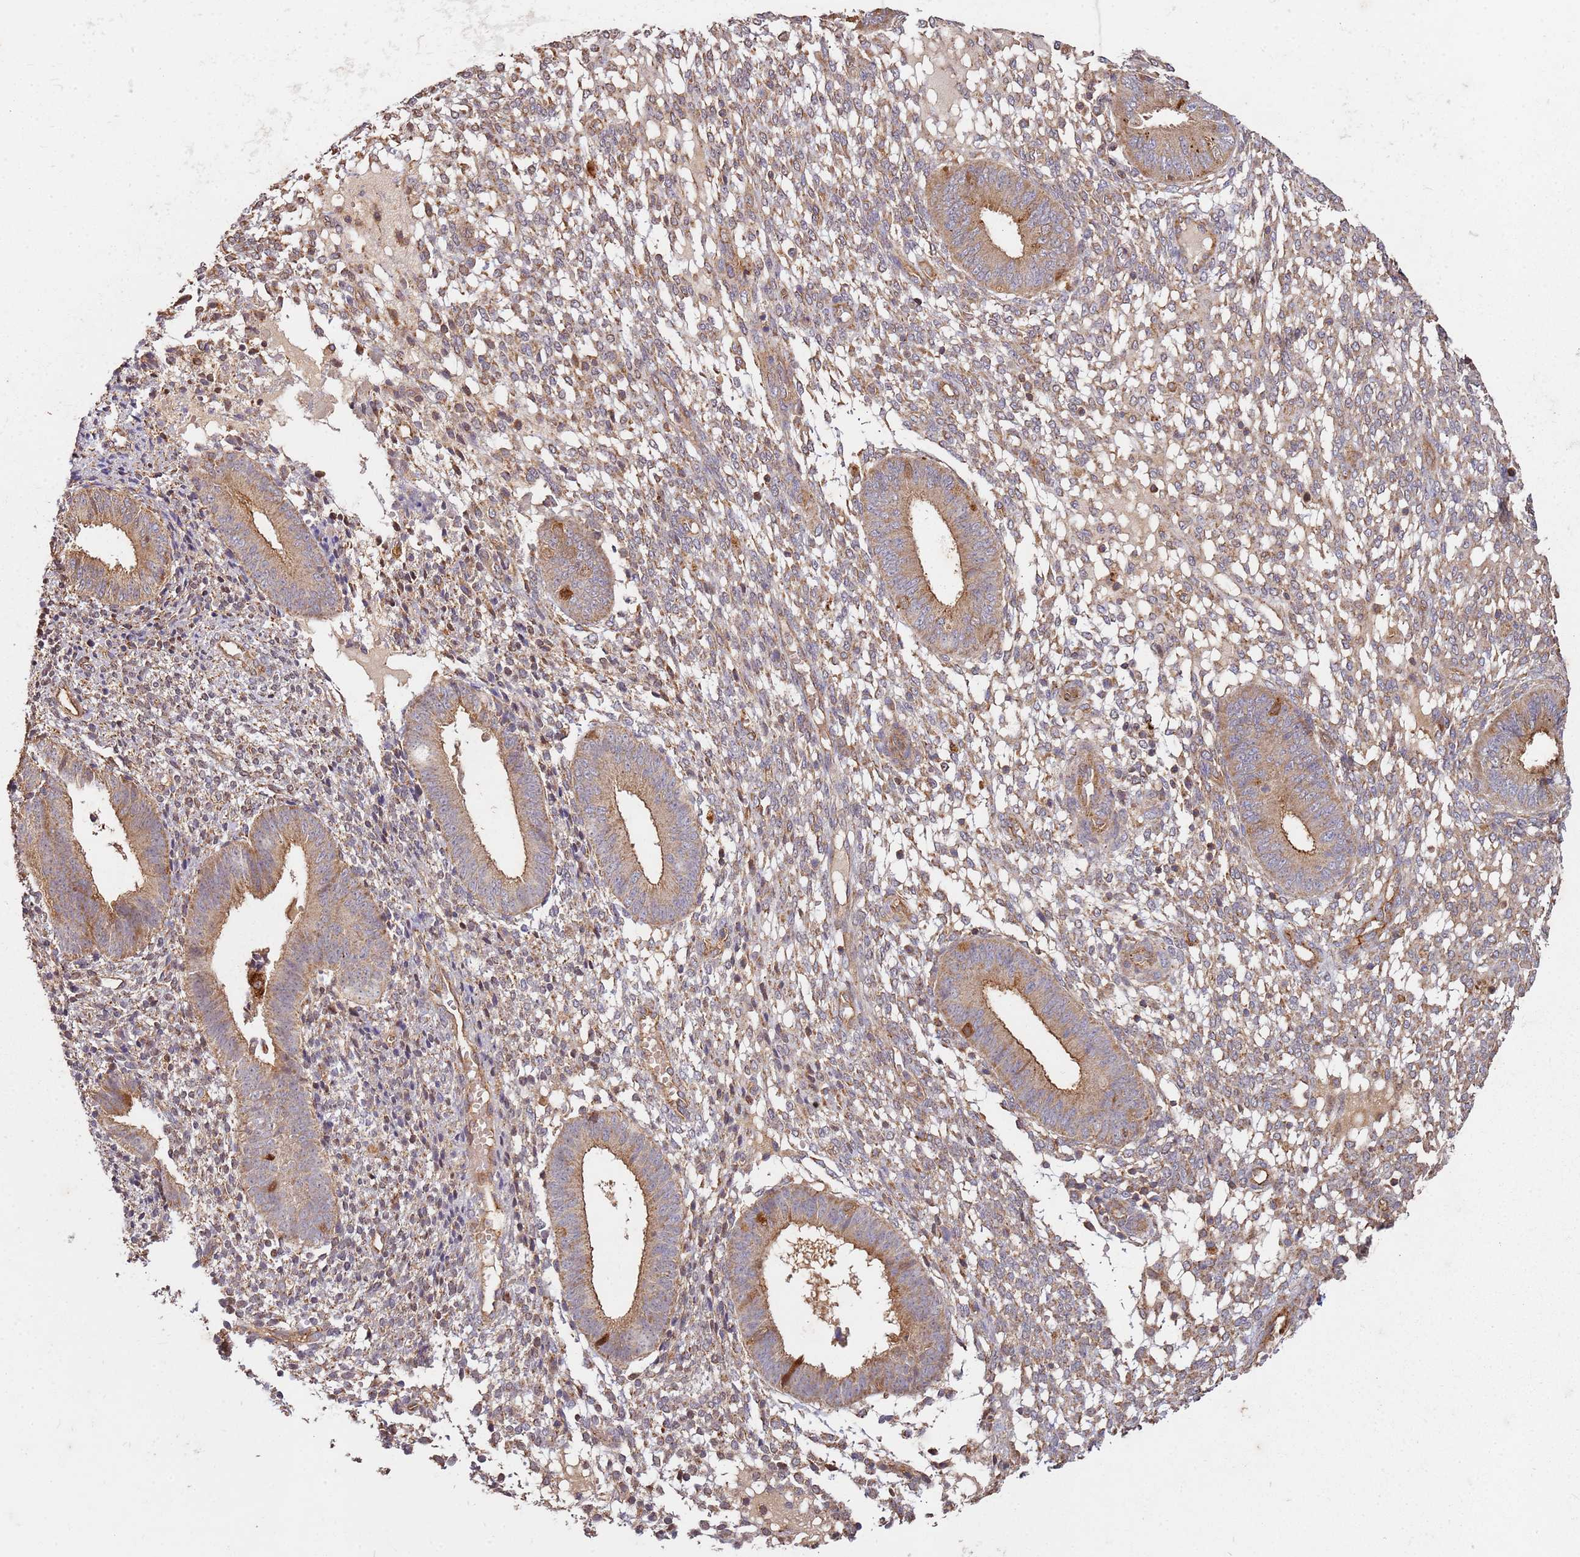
{"staining": {"intensity": "moderate", "quantity": "25%-75%", "location": "cytoplasmic/membranous"}, "tissue": "endometrium", "cell_type": "Cells in endometrial stroma", "image_type": "normal", "snomed": [{"axis": "morphology", "description": "Normal tissue, NOS"}, {"axis": "topography", "description": "Endometrium"}], "caption": "IHC image of unremarkable endometrium: endometrium stained using immunohistochemistry shows medium levels of moderate protein expression localized specifically in the cytoplasmic/membranous of cells in endometrial stroma, appearing as a cytoplasmic/membranous brown color.", "gene": "SCGB2B2", "patient": {"sex": "female", "age": 49}}